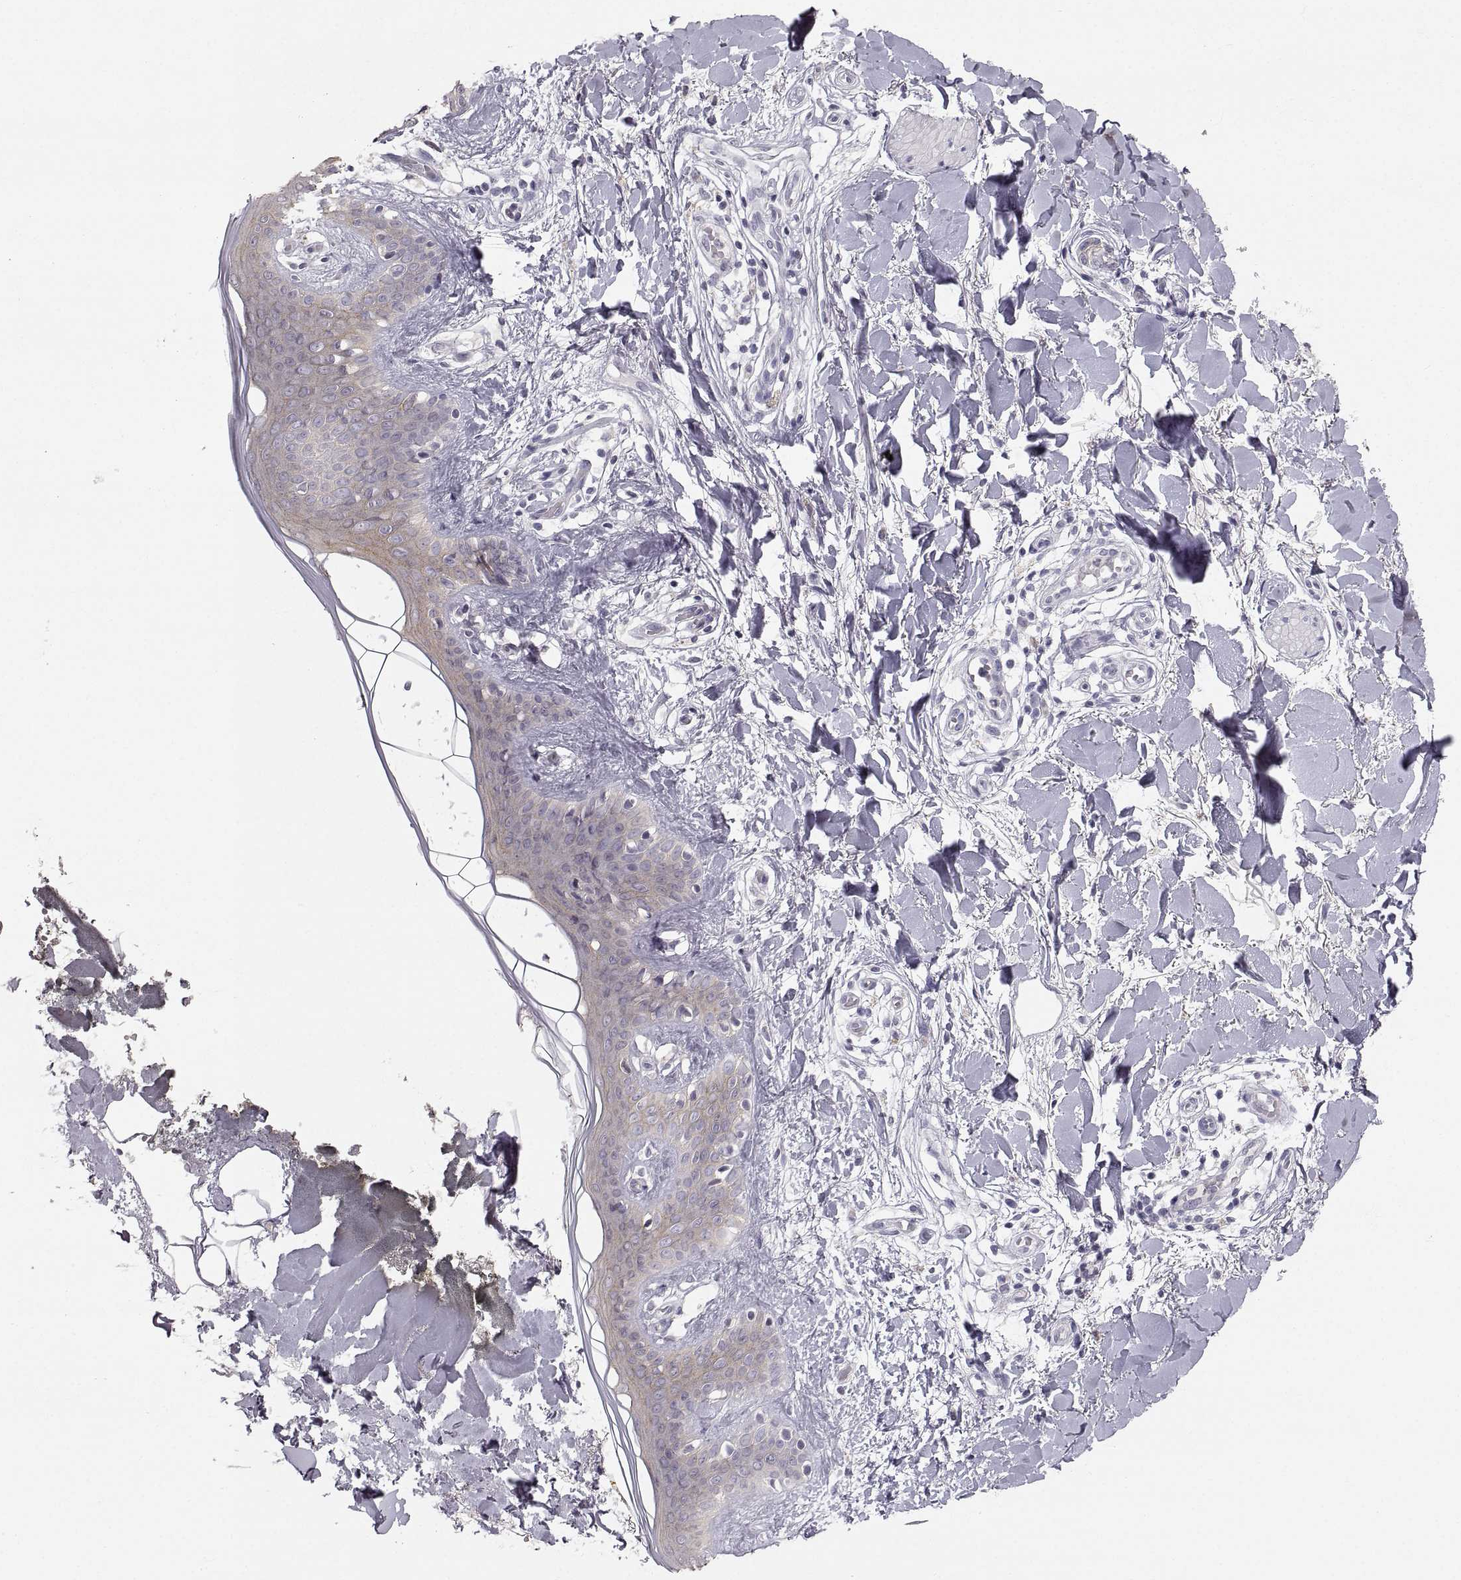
{"staining": {"intensity": "negative", "quantity": "none", "location": "none"}, "tissue": "skin", "cell_type": "Fibroblasts", "image_type": "normal", "snomed": [{"axis": "morphology", "description": "Normal tissue, NOS"}, {"axis": "topography", "description": "Skin"}], "caption": "The immunohistochemistry (IHC) histopathology image has no significant positivity in fibroblasts of skin. (Immunohistochemistry, brightfield microscopy, high magnification).", "gene": "ZNF185", "patient": {"sex": "female", "age": 34}}